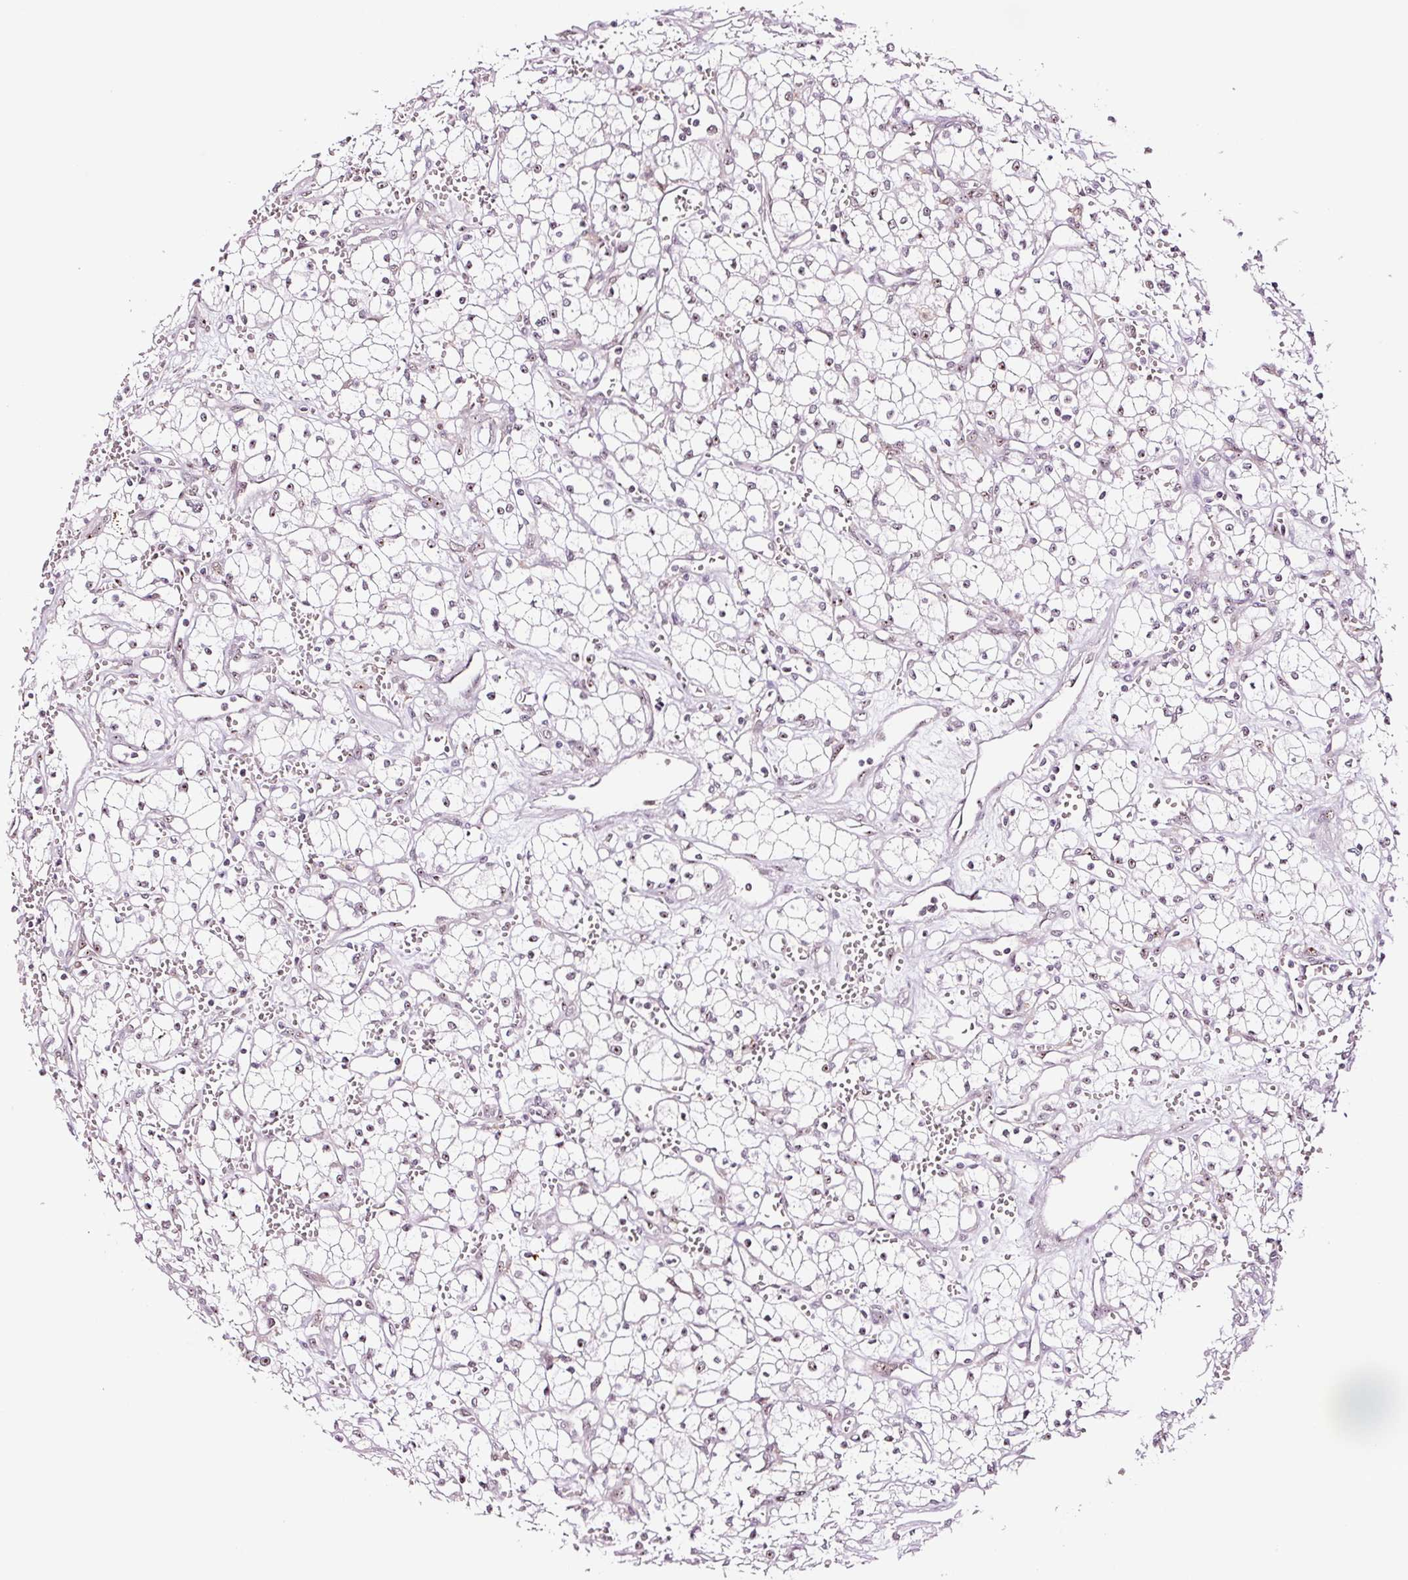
{"staining": {"intensity": "negative", "quantity": "none", "location": "none"}, "tissue": "renal cancer", "cell_type": "Tumor cells", "image_type": "cancer", "snomed": [{"axis": "morphology", "description": "Adenocarcinoma, NOS"}, {"axis": "topography", "description": "Kidney"}], "caption": "The micrograph displays no significant staining in tumor cells of renal adenocarcinoma.", "gene": "GNL3", "patient": {"sex": "male", "age": 59}}